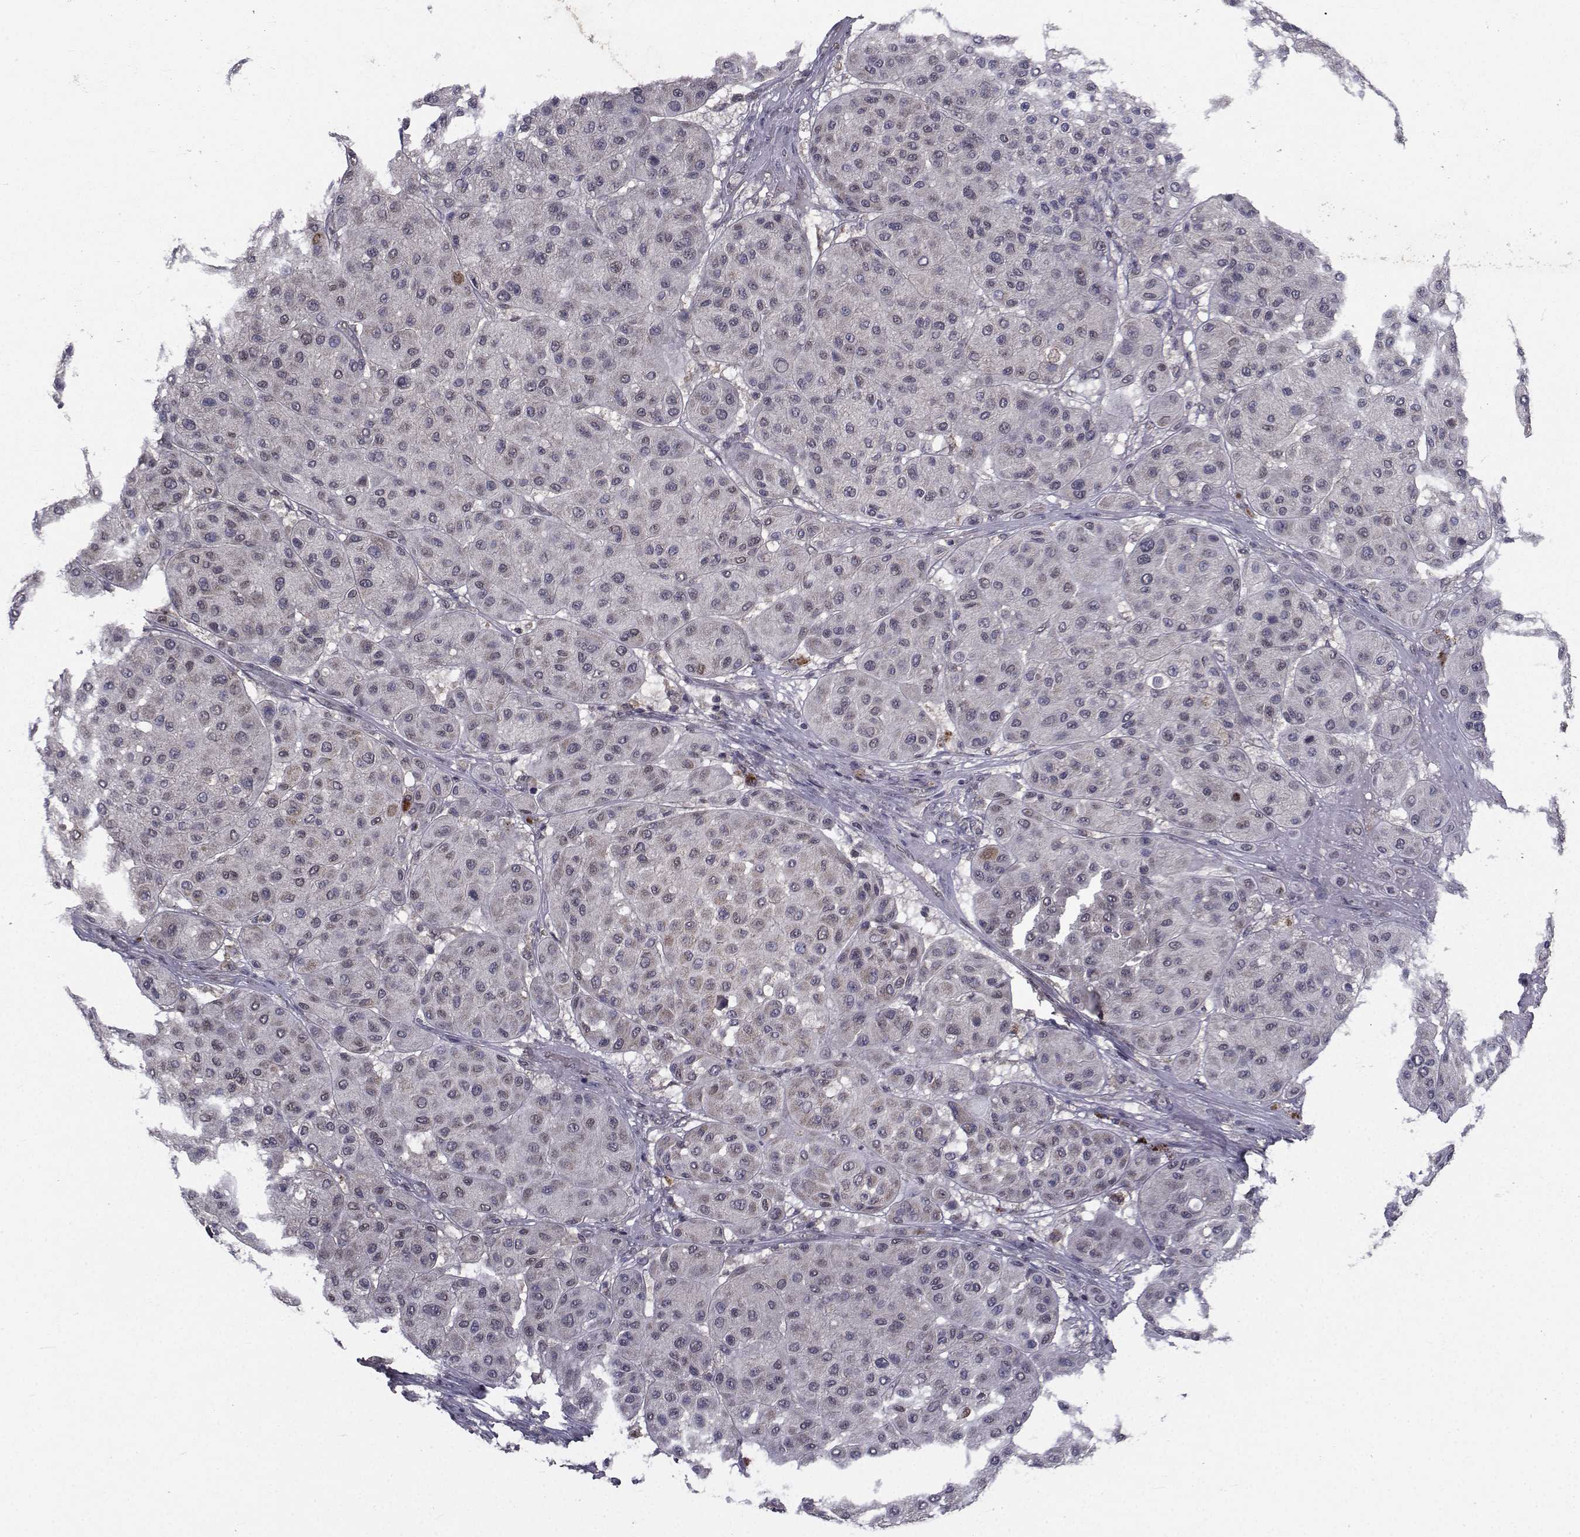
{"staining": {"intensity": "negative", "quantity": "none", "location": "none"}, "tissue": "melanoma", "cell_type": "Tumor cells", "image_type": "cancer", "snomed": [{"axis": "morphology", "description": "Malignant melanoma, Metastatic site"}, {"axis": "topography", "description": "Smooth muscle"}], "caption": "Immunohistochemistry (IHC) histopathology image of melanoma stained for a protein (brown), which demonstrates no staining in tumor cells.", "gene": "CYP2S1", "patient": {"sex": "male", "age": 41}}